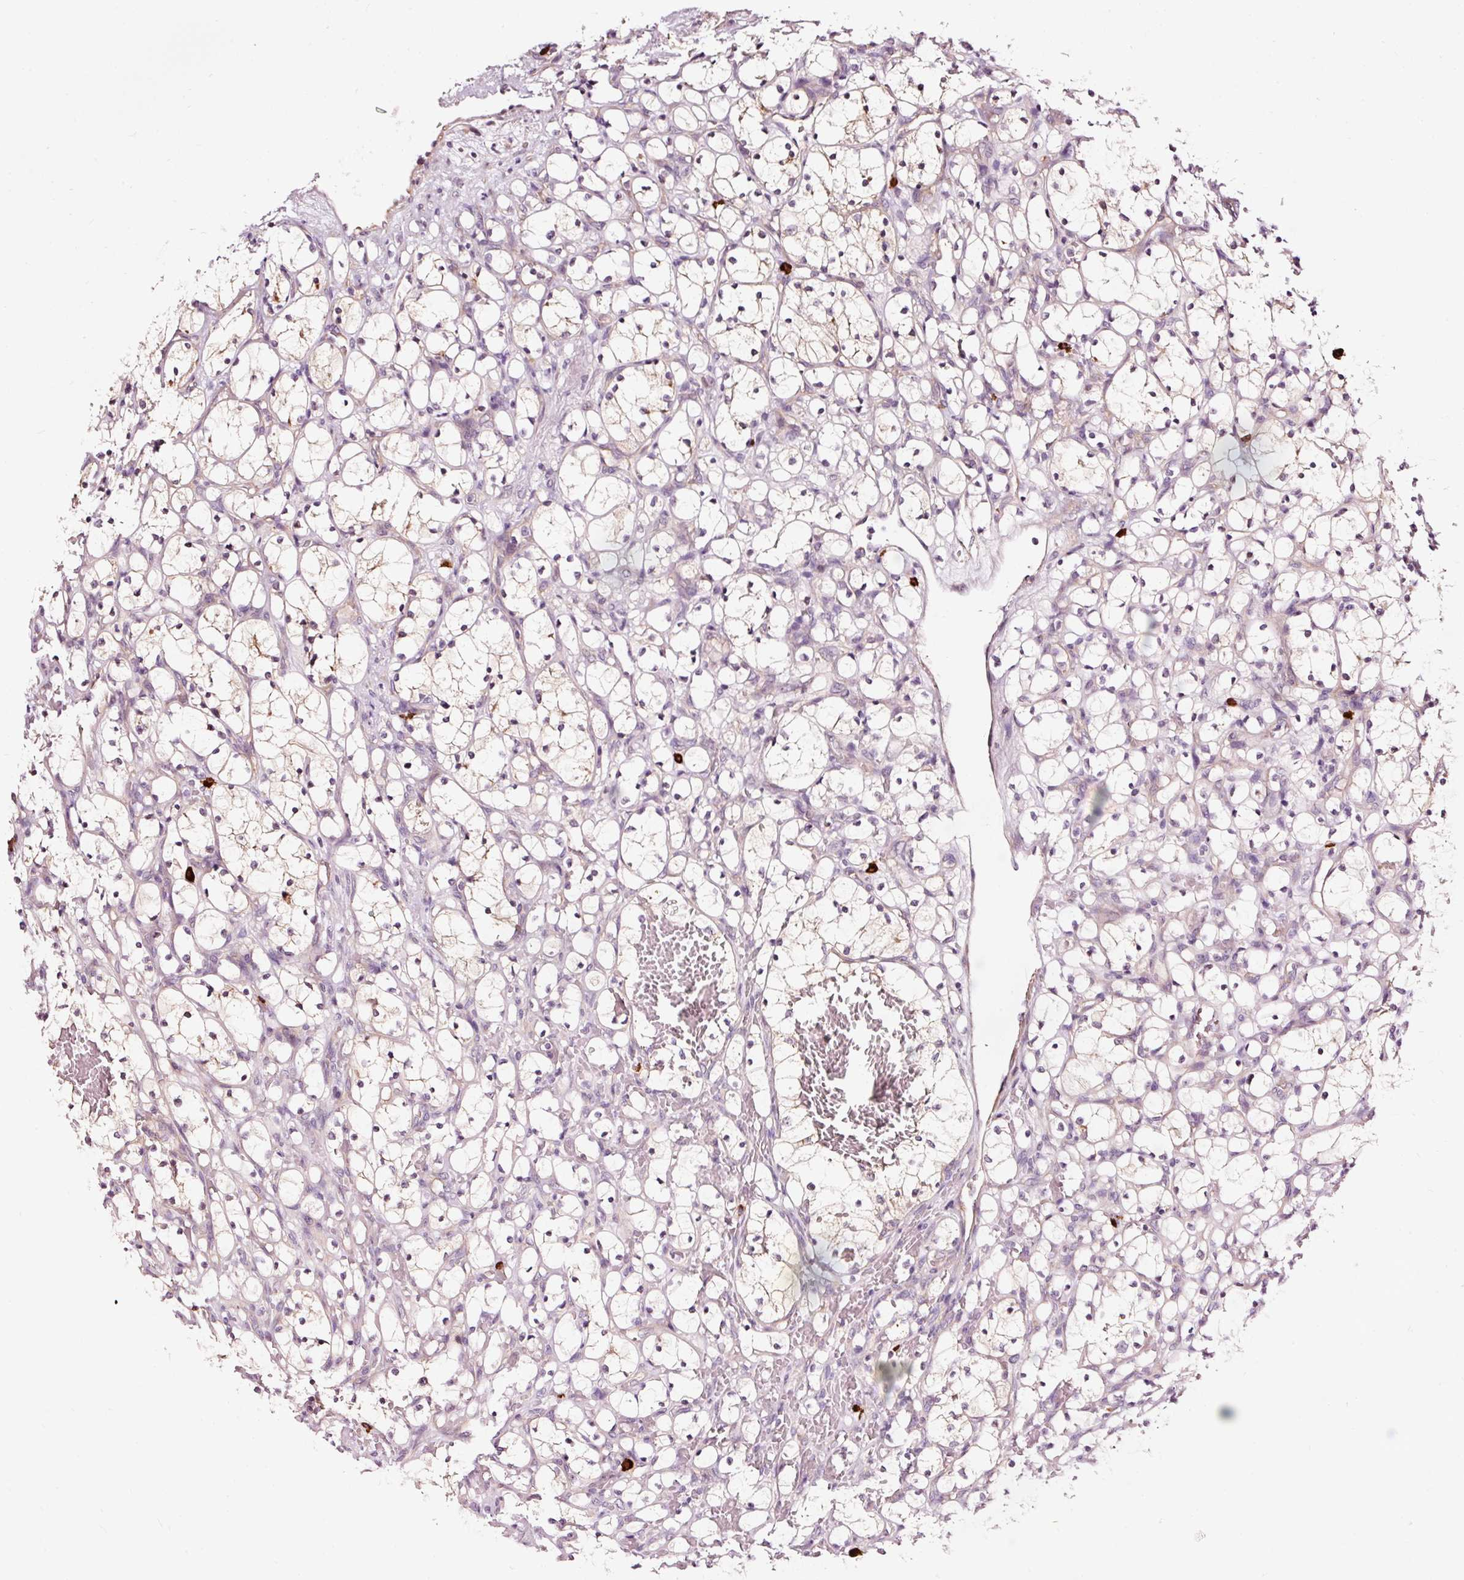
{"staining": {"intensity": "negative", "quantity": "none", "location": "none"}, "tissue": "renal cancer", "cell_type": "Tumor cells", "image_type": "cancer", "snomed": [{"axis": "morphology", "description": "Adenocarcinoma, NOS"}, {"axis": "topography", "description": "Kidney"}], "caption": "Tumor cells are negative for brown protein staining in renal cancer. (Immunohistochemistry (ihc), brightfield microscopy, high magnification).", "gene": "UTP14A", "patient": {"sex": "female", "age": 69}}